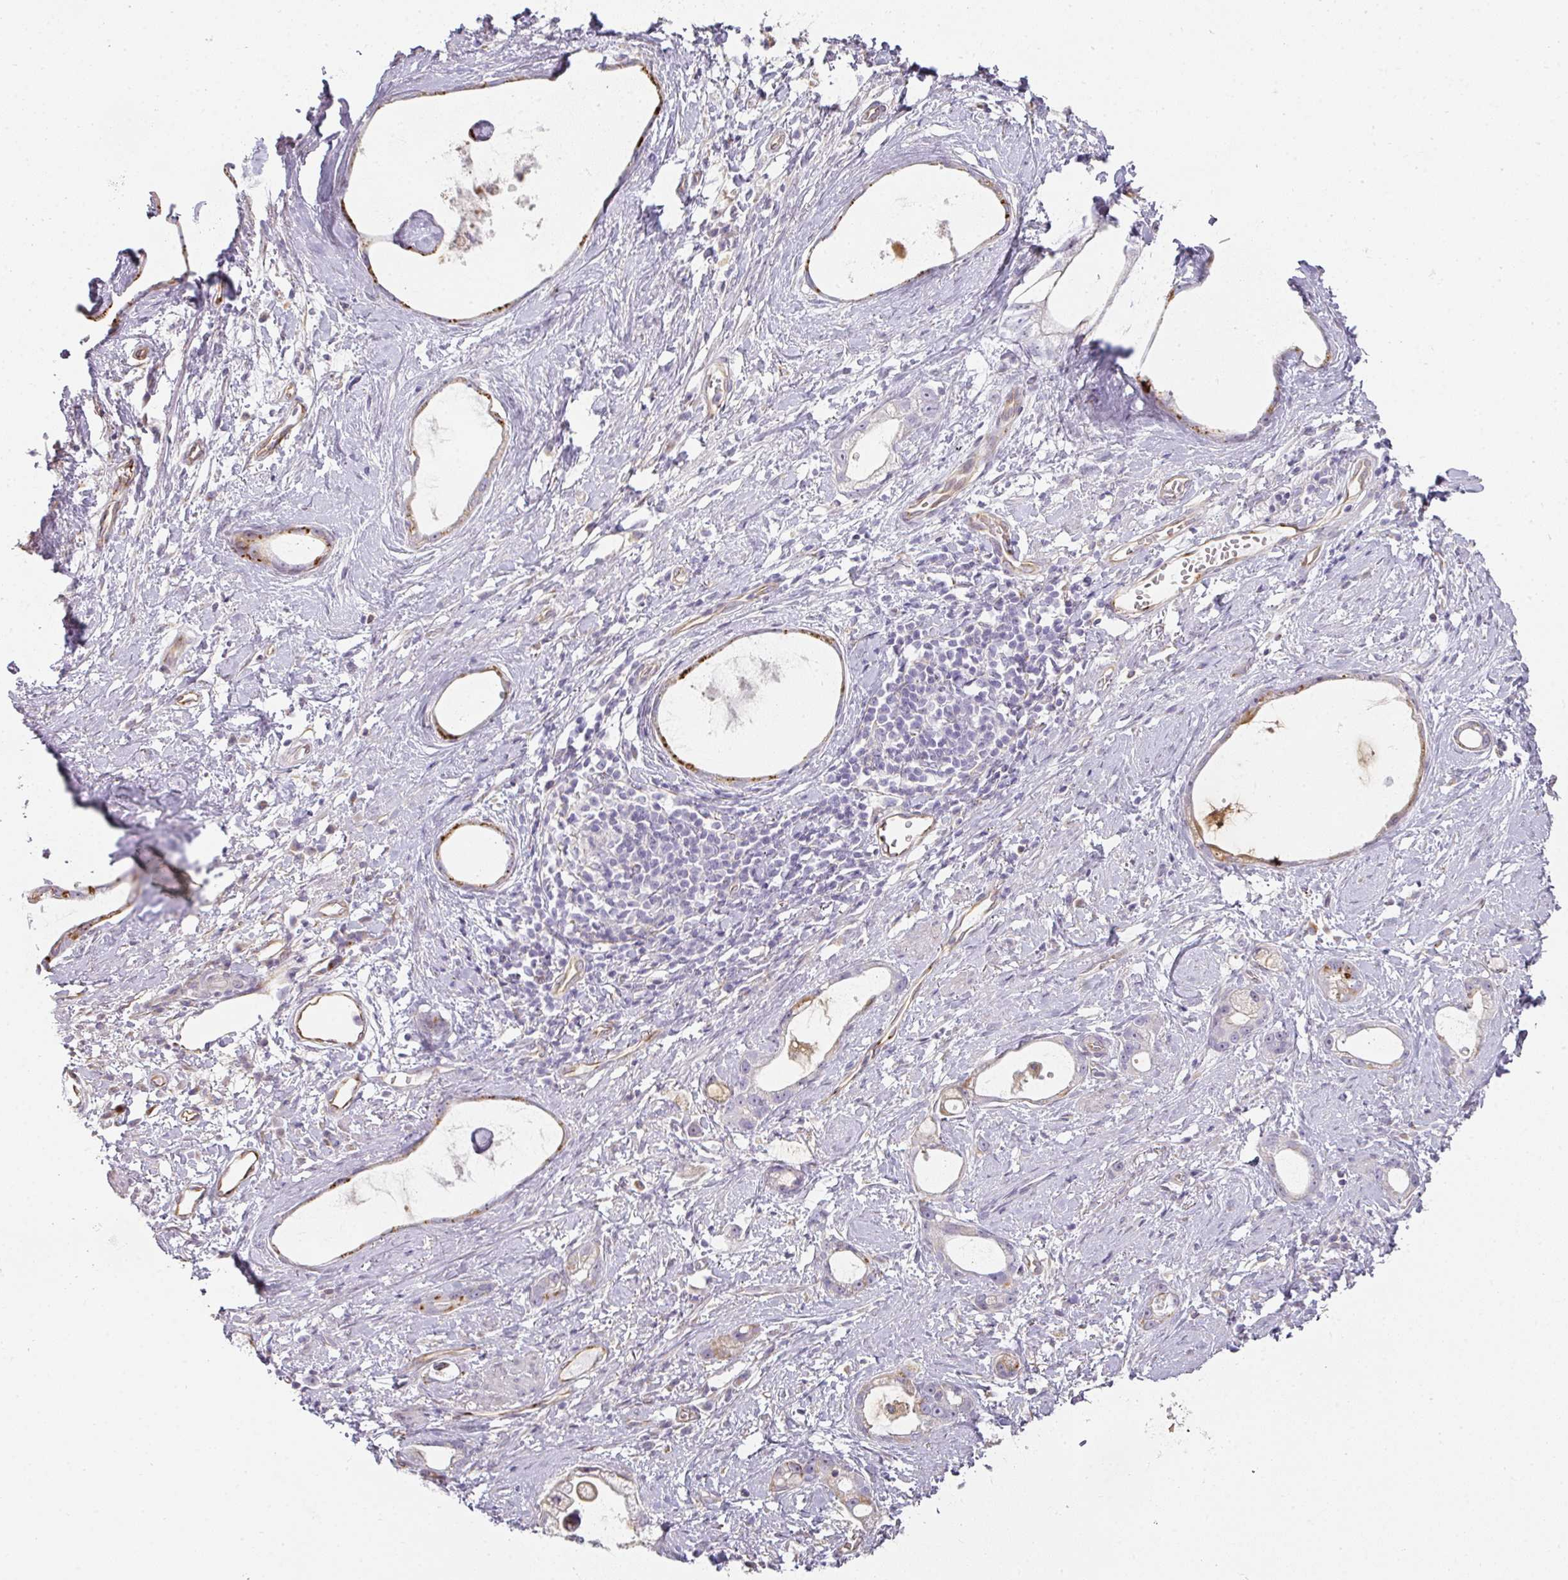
{"staining": {"intensity": "moderate", "quantity": "<25%", "location": "cytoplasmic/membranous"}, "tissue": "stomach cancer", "cell_type": "Tumor cells", "image_type": "cancer", "snomed": [{"axis": "morphology", "description": "Adenocarcinoma, NOS"}, {"axis": "topography", "description": "Stomach"}], "caption": "A high-resolution micrograph shows immunohistochemistry staining of stomach adenocarcinoma, which displays moderate cytoplasmic/membranous positivity in about <25% of tumor cells.", "gene": "ATP8B2", "patient": {"sex": "male", "age": 55}}